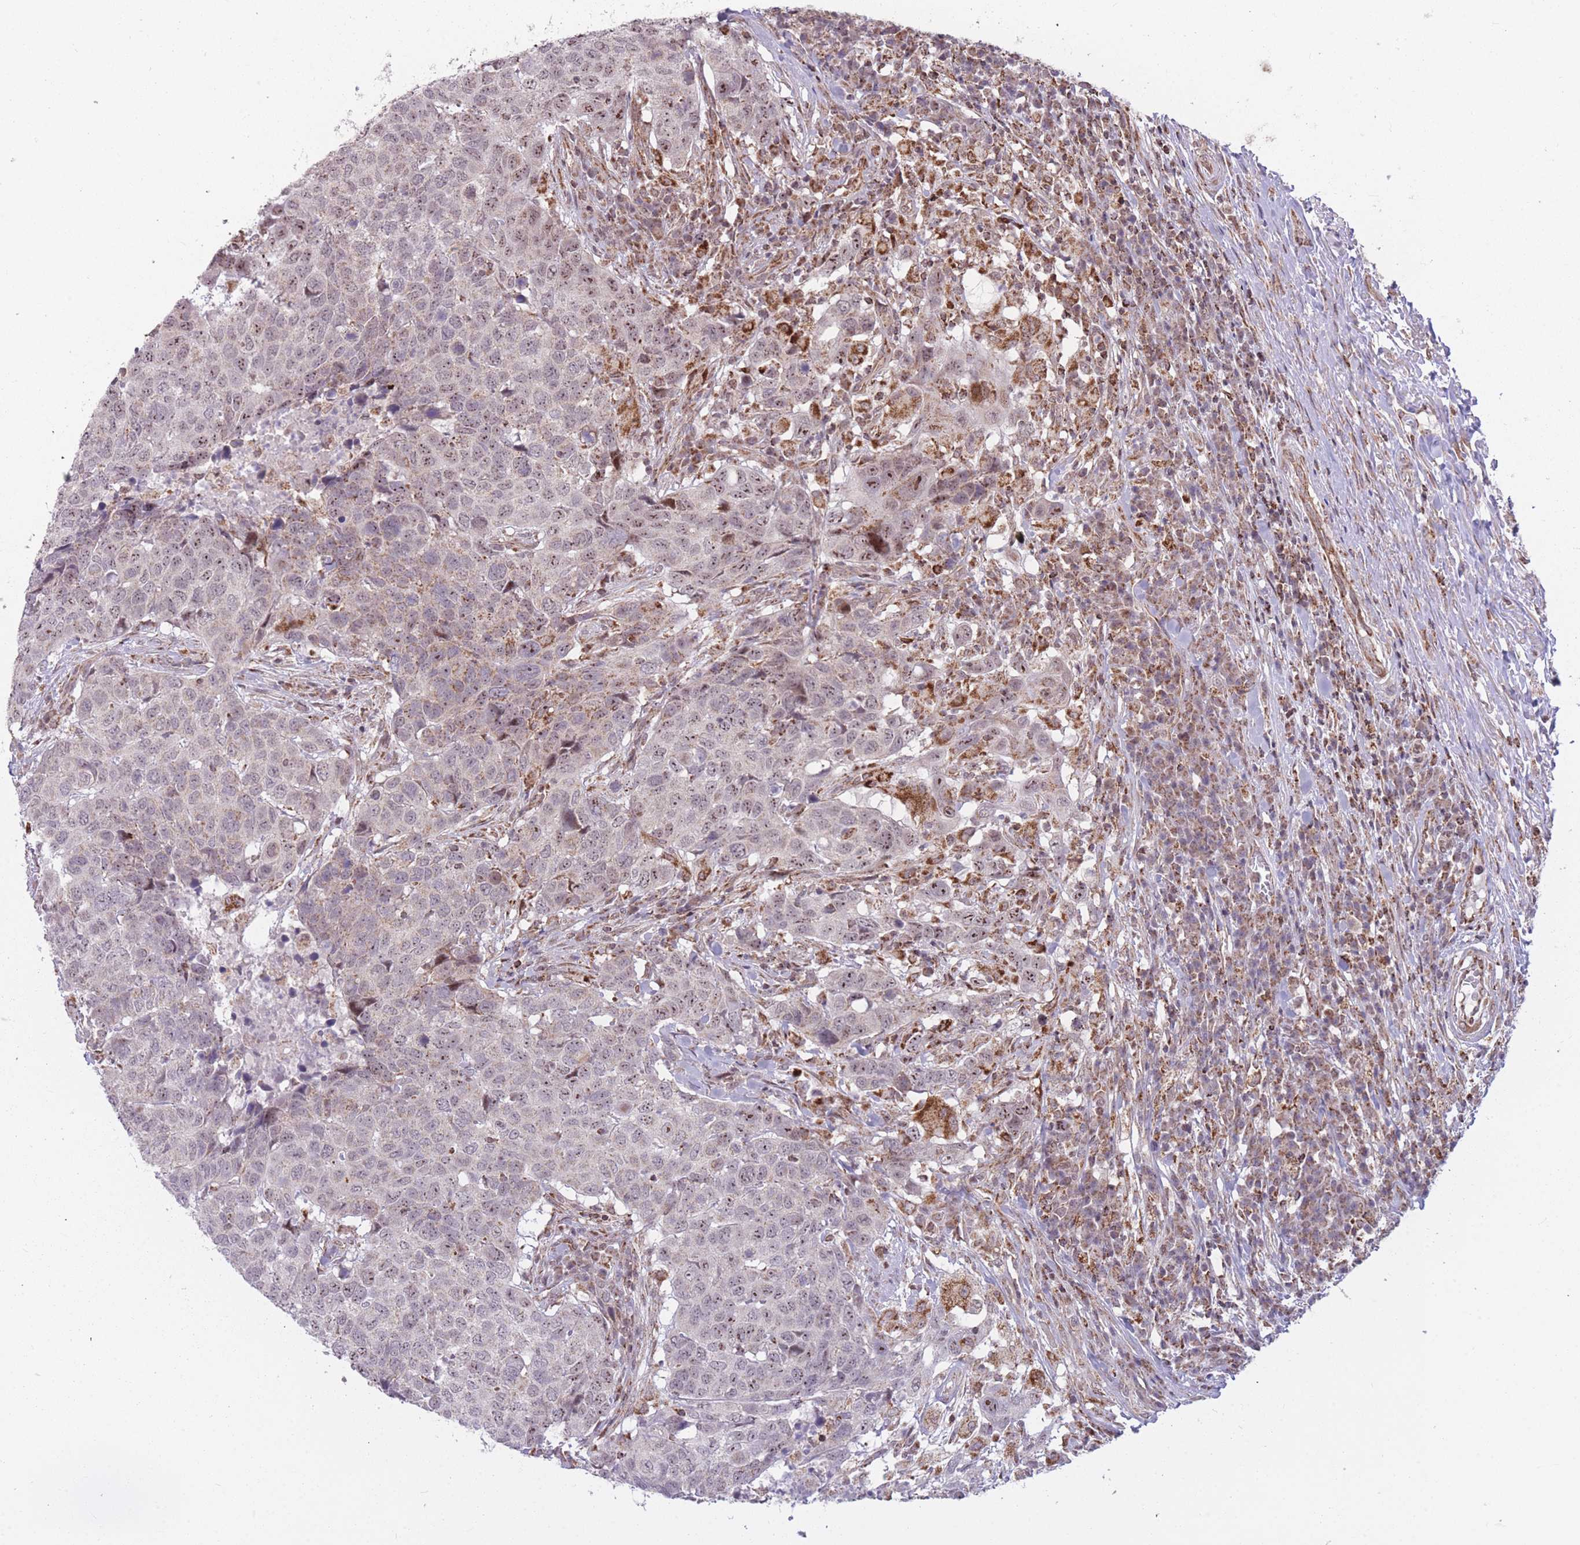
{"staining": {"intensity": "moderate", "quantity": "25%-75%", "location": "nuclear"}, "tissue": "head and neck cancer", "cell_type": "Tumor cells", "image_type": "cancer", "snomed": [{"axis": "morphology", "description": "Normal tissue, NOS"}, {"axis": "morphology", "description": "Squamous cell carcinoma, NOS"}, {"axis": "topography", "description": "Skeletal muscle"}, {"axis": "topography", "description": "Vascular tissue"}, {"axis": "topography", "description": "Peripheral nerve tissue"}, {"axis": "topography", "description": "Head-Neck"}], "caption": "Protein staining displays moderate nuclear expression in approximately 25%-75% of tumor cells in head and neck cancer.", "gene": "DPYSL4", "patient": {"sex": "male", "age": 66}}